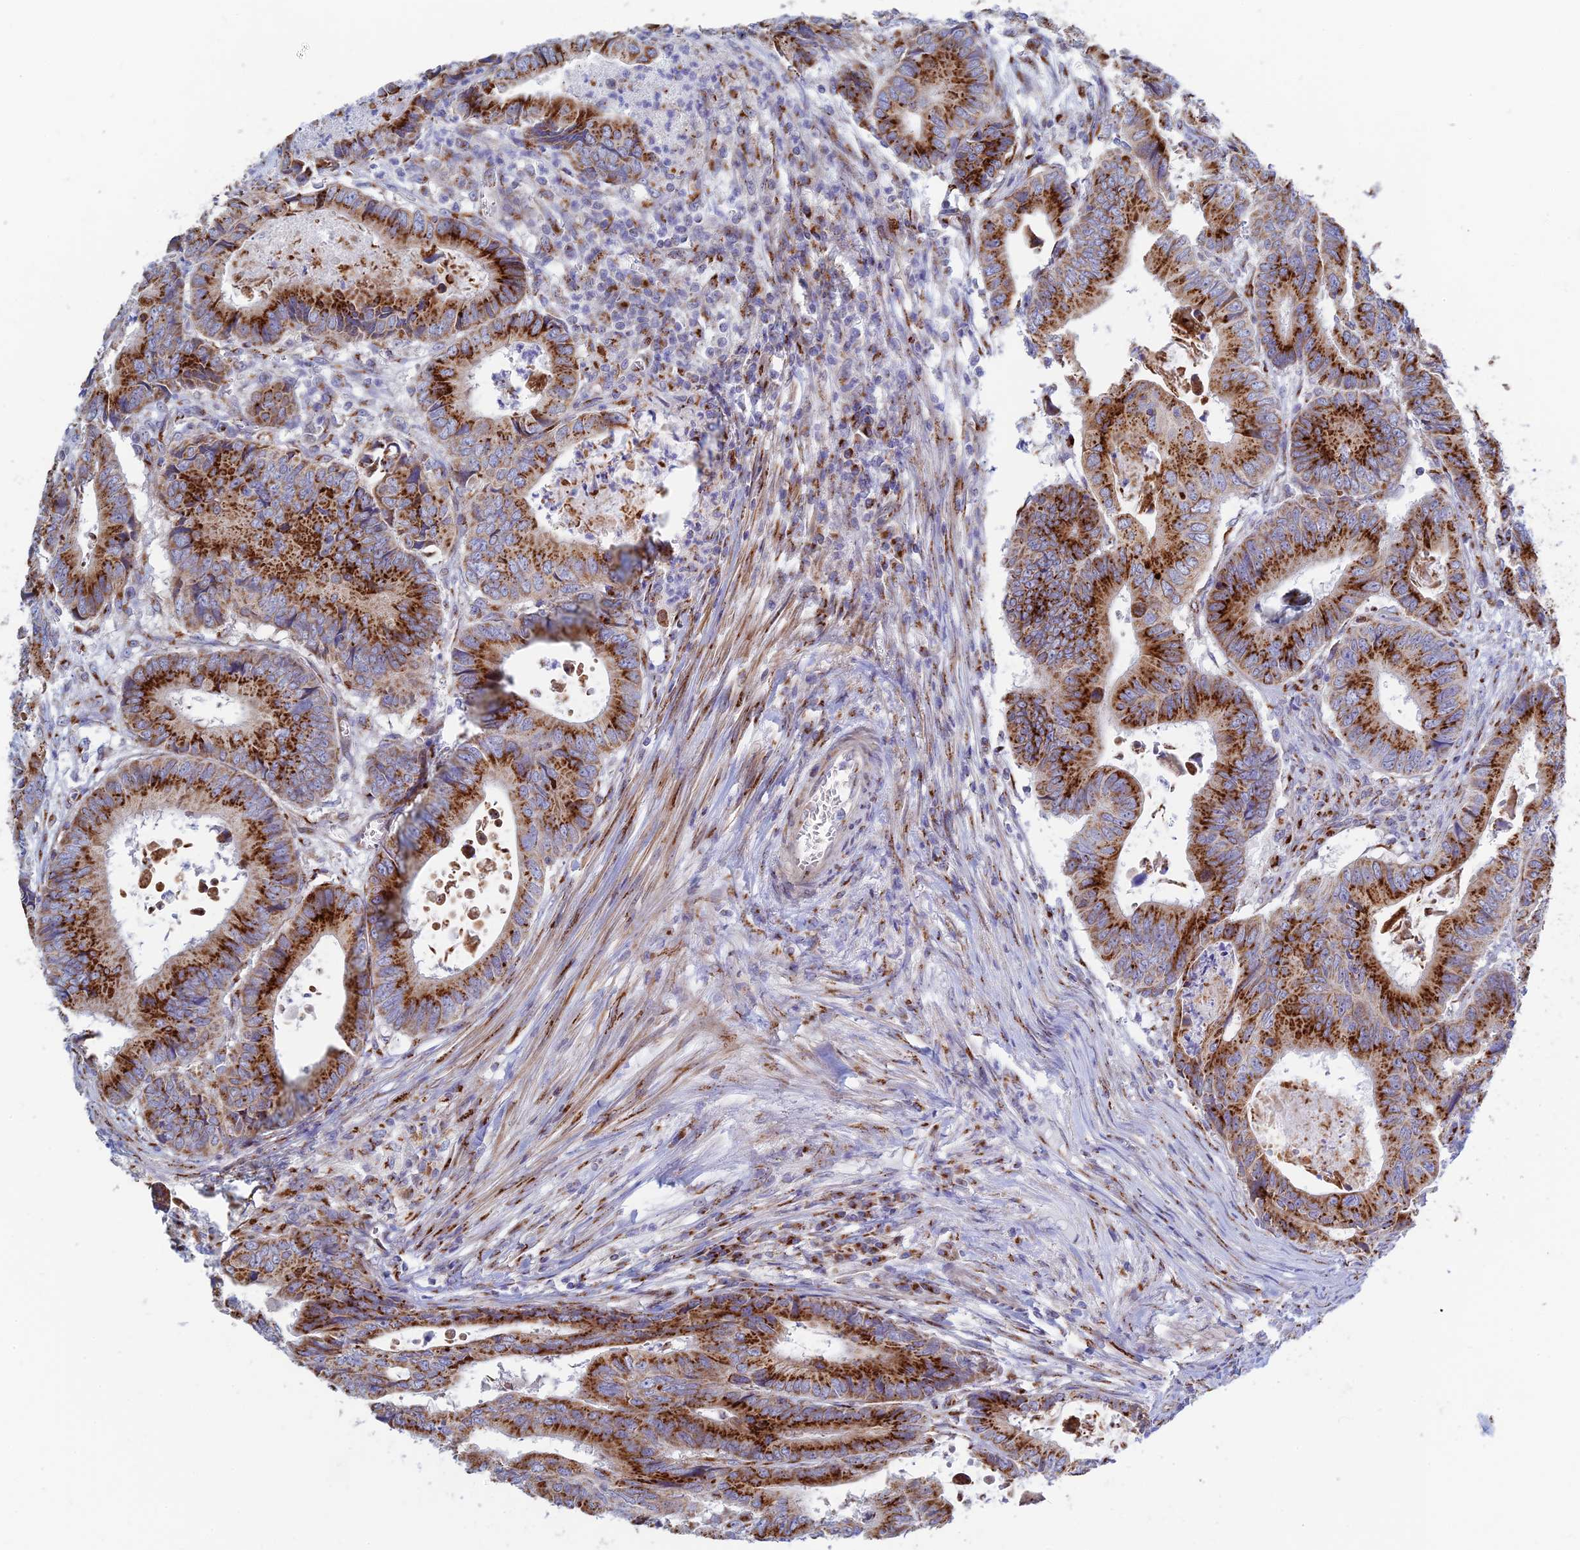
{"staining": {"intensity": "strong", "quantity": ">75%", "location": "cytoplasmic/membranous"}, "tissue": "colorectal cancer", "cell_type": "Tumor cells", "image_type": "cancer", "snomed": [{"axis": "morphology", "description": "Adenocarcinoma, NOS"}, {"axis": "topography", "description": "Colon"}], "caption": "Colorectal adenocarcinoma stained with DAB immunohistochemistry displays high levels of strong cytoplasmic/membranous staining in about >75% of tumor cells. (DAB IHC with brightfield microscopy, high magnification).", "gene": "HS2ST1", "patient": {"sex": "male", "age": 85}}